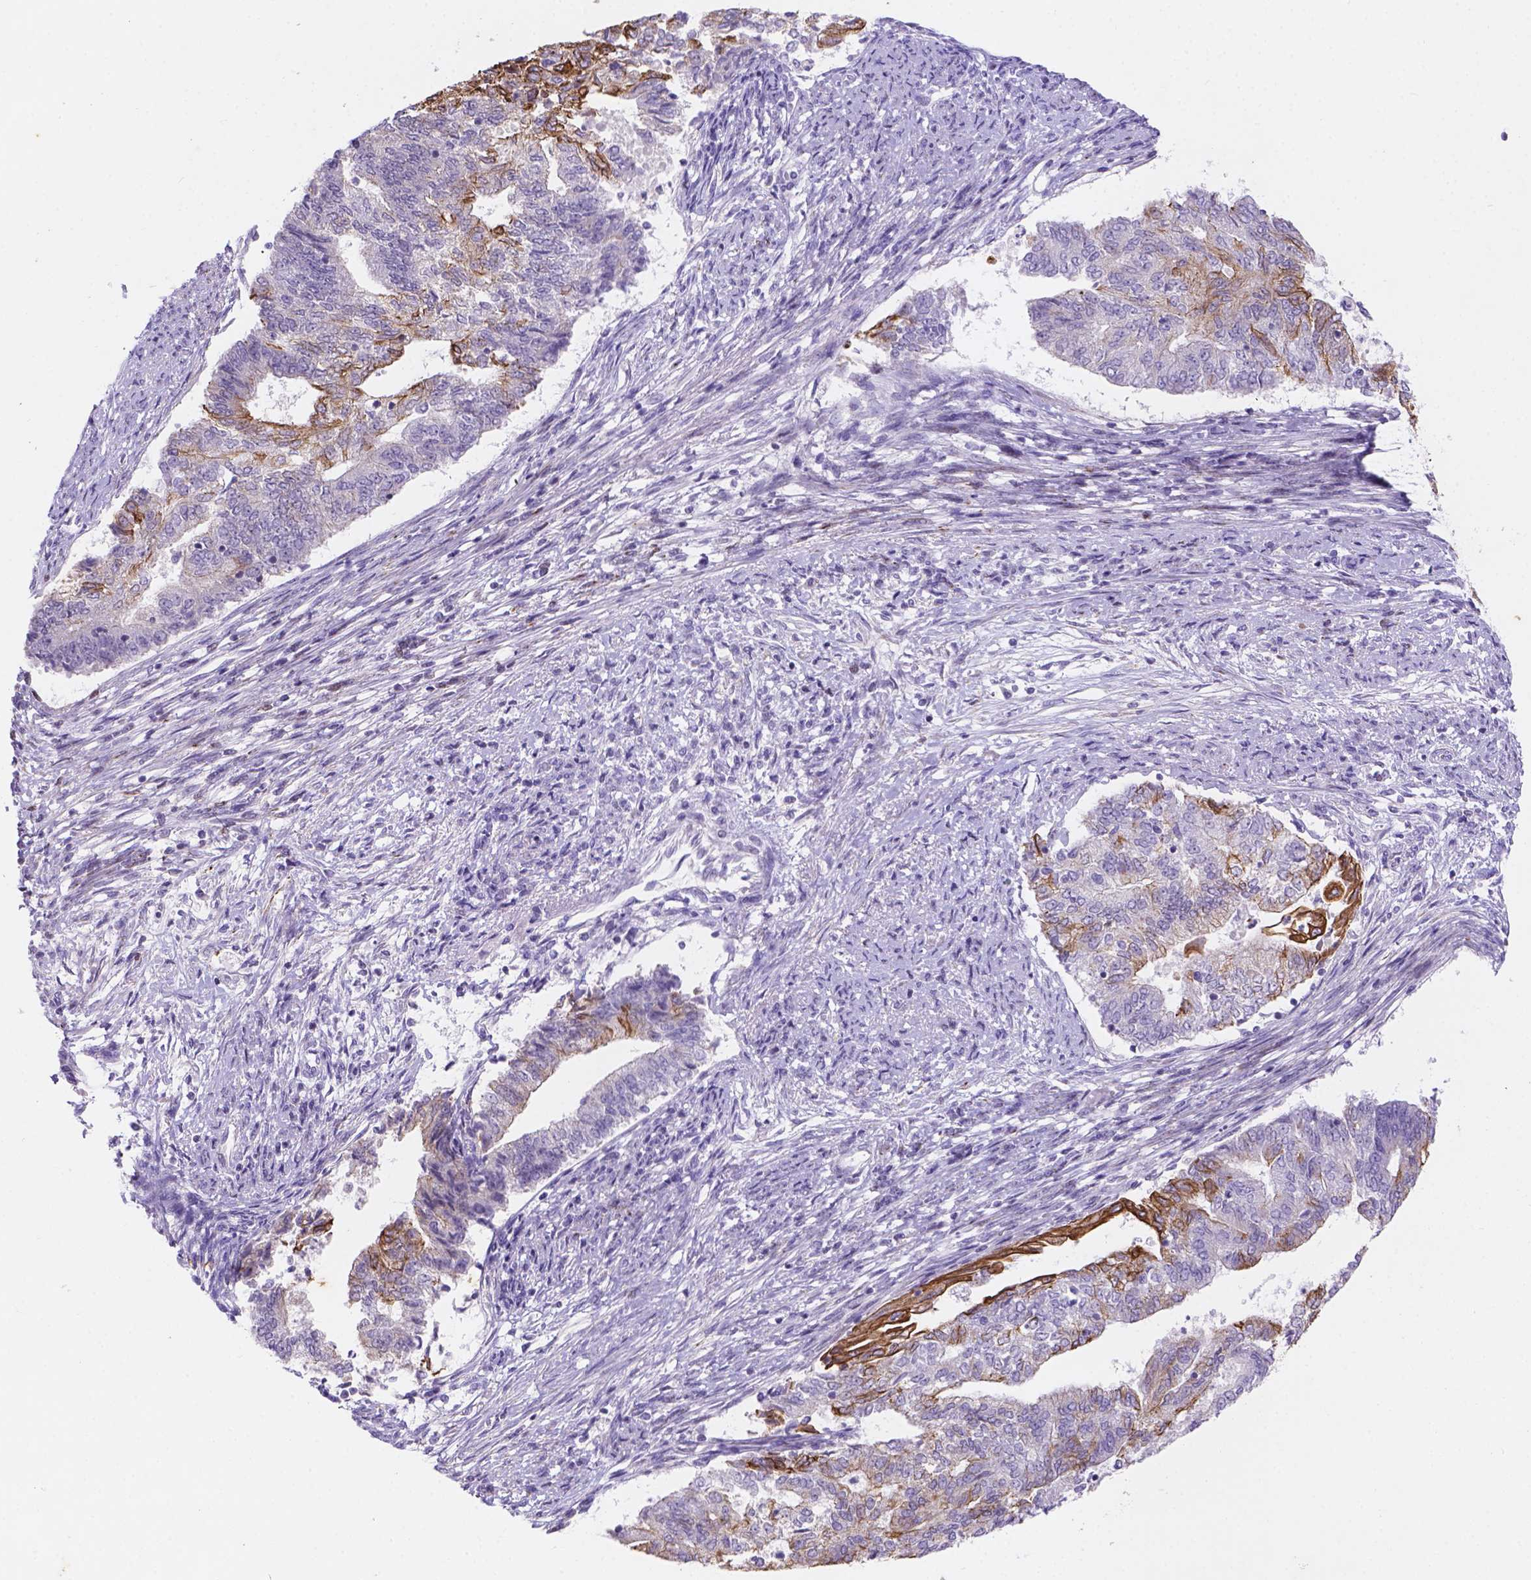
{"staining": {"intensity": "strong", "quantity": "<25%", "location": "cytoplasmic/membranous"}, "tissue": "endometrial cancer", "cell_type": "Tumor cells", "image_type": "cancer", "snomed": [{"axis": "morphology", "description": "Adenocarcinoma, NOS"}, {"axis": "topography", "description": "Endometrium"}], "caption": "Immunohistochemical staining of human adenocarcinoma (endometrial) reveals medium levels of strong cytoplasmic/membranous protein positivity in approximately <25% of tumor cells.", "gene": "DMWD", "patient": {"sex": "female", "age": 65}}